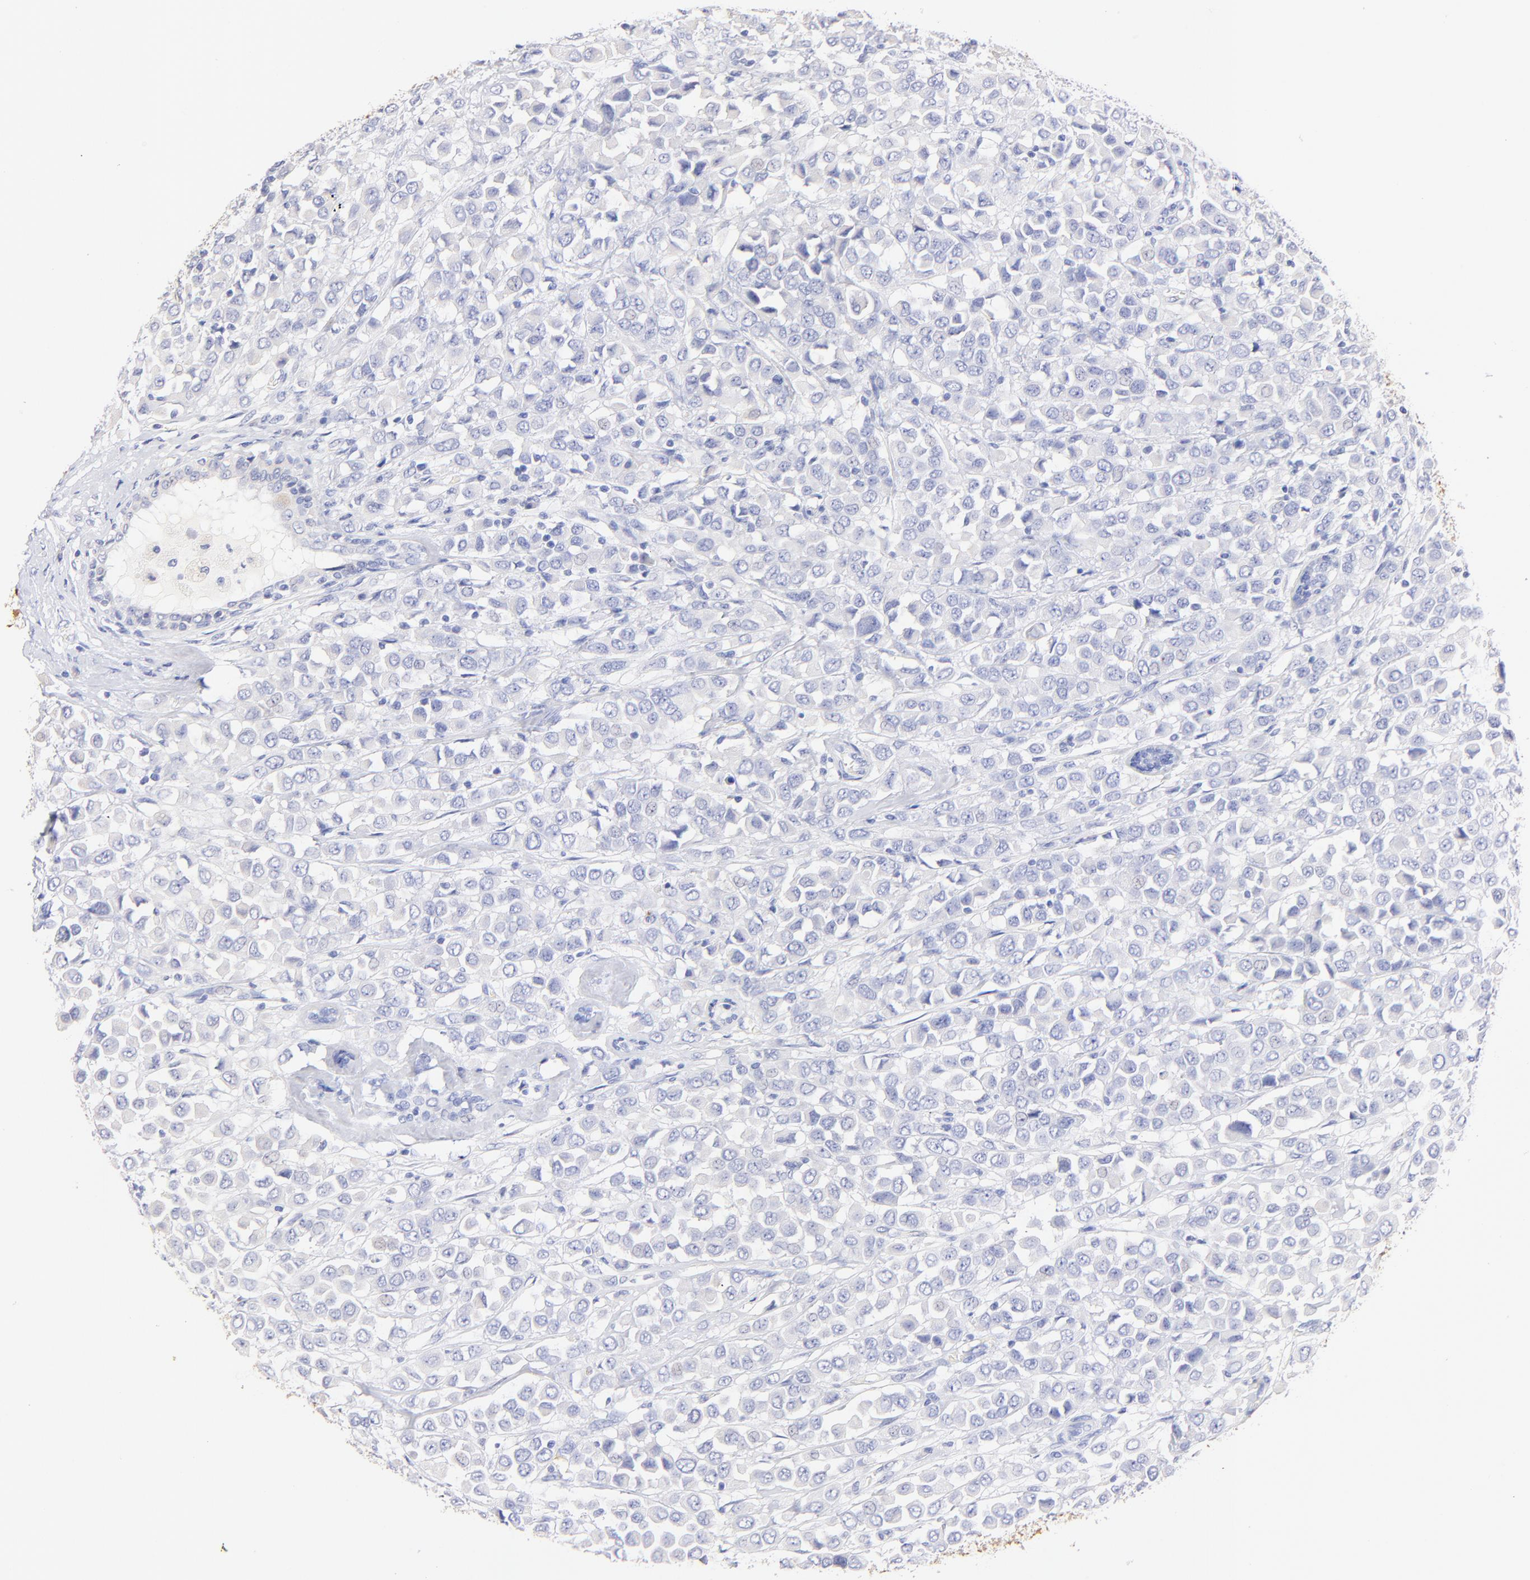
{"staining": {"intensity": "negative", "quantity": "none", "location": "none"}, "tissue": "breast cancer", "cell_type": "Tumor cells", "image_type": "cancer", "snomed": [{"axis": "morphology", "description": "Duct carcinoma"}, {"axis": "topography", "description": "Breast"}], "caption": "An immunohistochemistry image of infiltrating ductal carcinoma (breast) is shown. There is no staining in tumor cells of infiltrating ductal carcinoma (breast).", "gene": "RAB3A", "patient": {"sex": "female", "age": 61}}